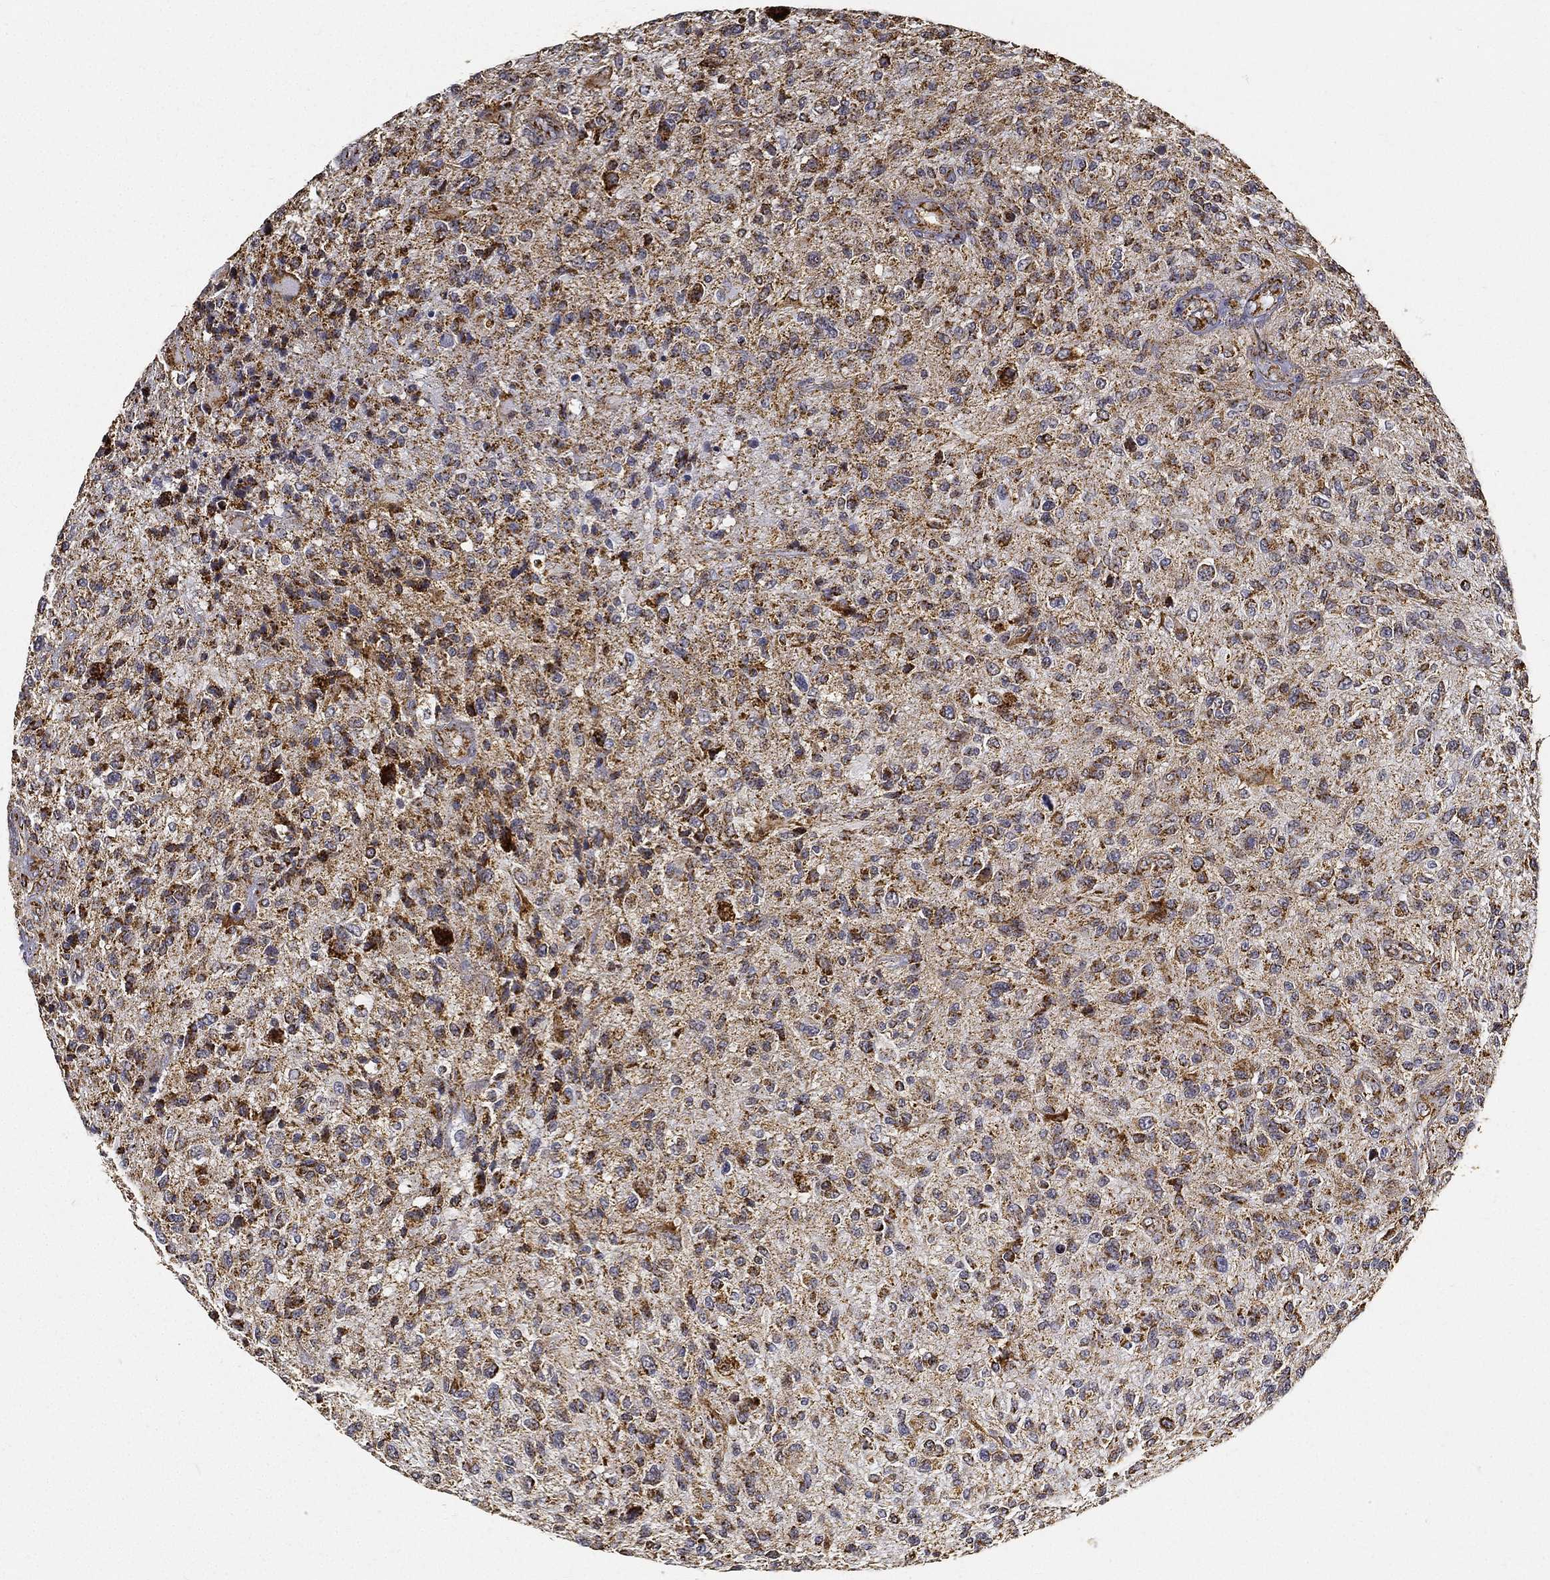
{"staining": {"intensity": "strong", "quantity": ">75%", "location": "cytoplasmic/membranous"}, "tissue": "glioma", "cell_type": "Tumor cells", "image_type": "cancer", "snomed": [{"axis": "morphology", "description": "Glioma, malignant, High grade"}, {"axis": "topography", "description": "Brain"}], "caption": "IHC photomicrograph of malignant glioma (high-grade) stained for a protein (brown), which exhibits high levels of strong cytoplasmic/membranous expression in approximately >75% of tumor cells.", "gene": "NDUFAB1", "patient": {"sex": "male", "age": 47}}